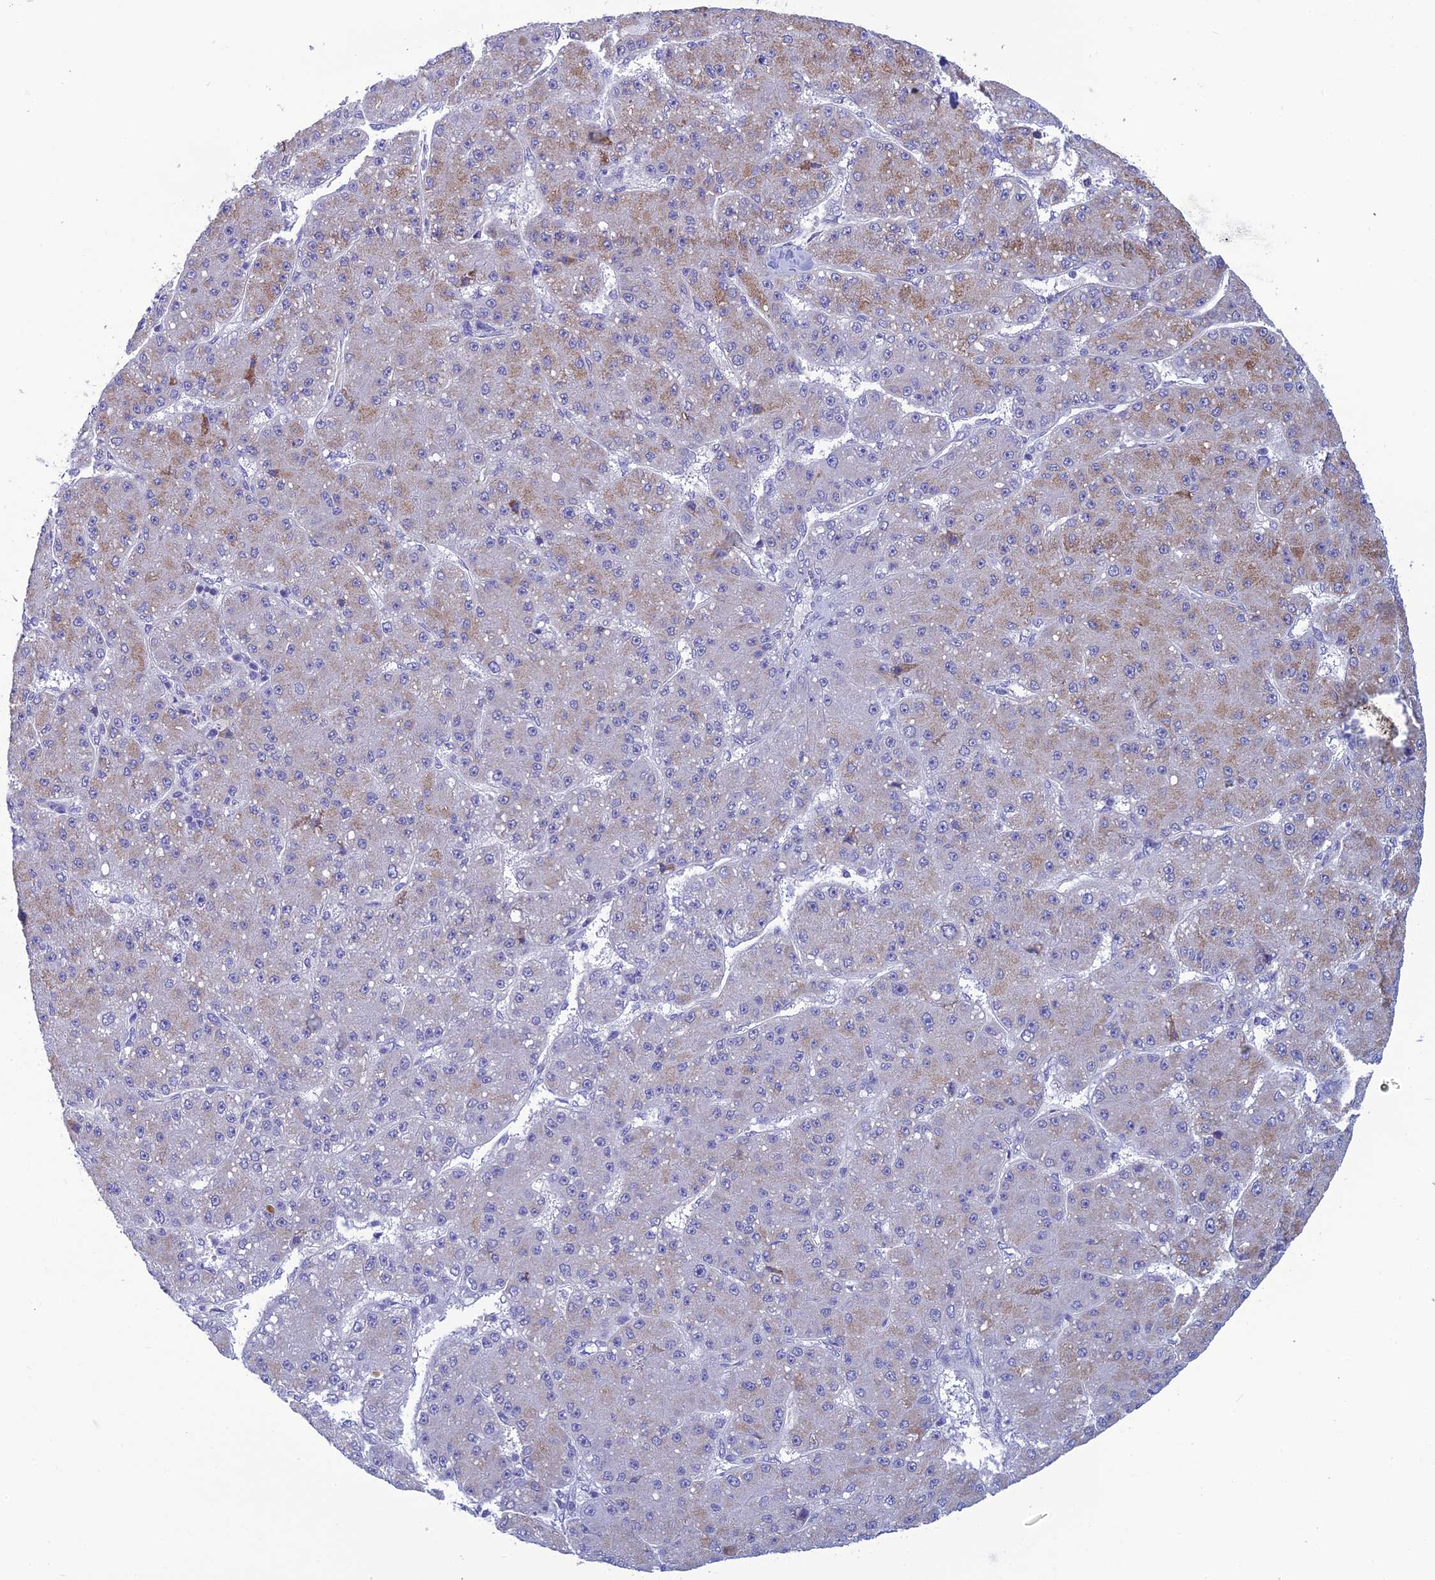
{"staining": {"intensity": "weak", "quantity": "<25%", "location": "cytoplasmic/membranous"}, "tissue": "liver cancer", "cell_type": "Tumor cells", "image_type": "cancer", "snomed": [{"axis": "morphology", "description": "Carcinoma, Hepatocellular, NOS"}, {"axis": "topography", "description": "Liver"}], "caption": "Tumor cells show no significant protein expression in liver cancer (hepatocellular carcinoma). (Immunohistochemistry (ihc), brightfield microscopy, high magnification).", "gene": "POMGNT1", "patient": {"sex": "male", "age": 67}}